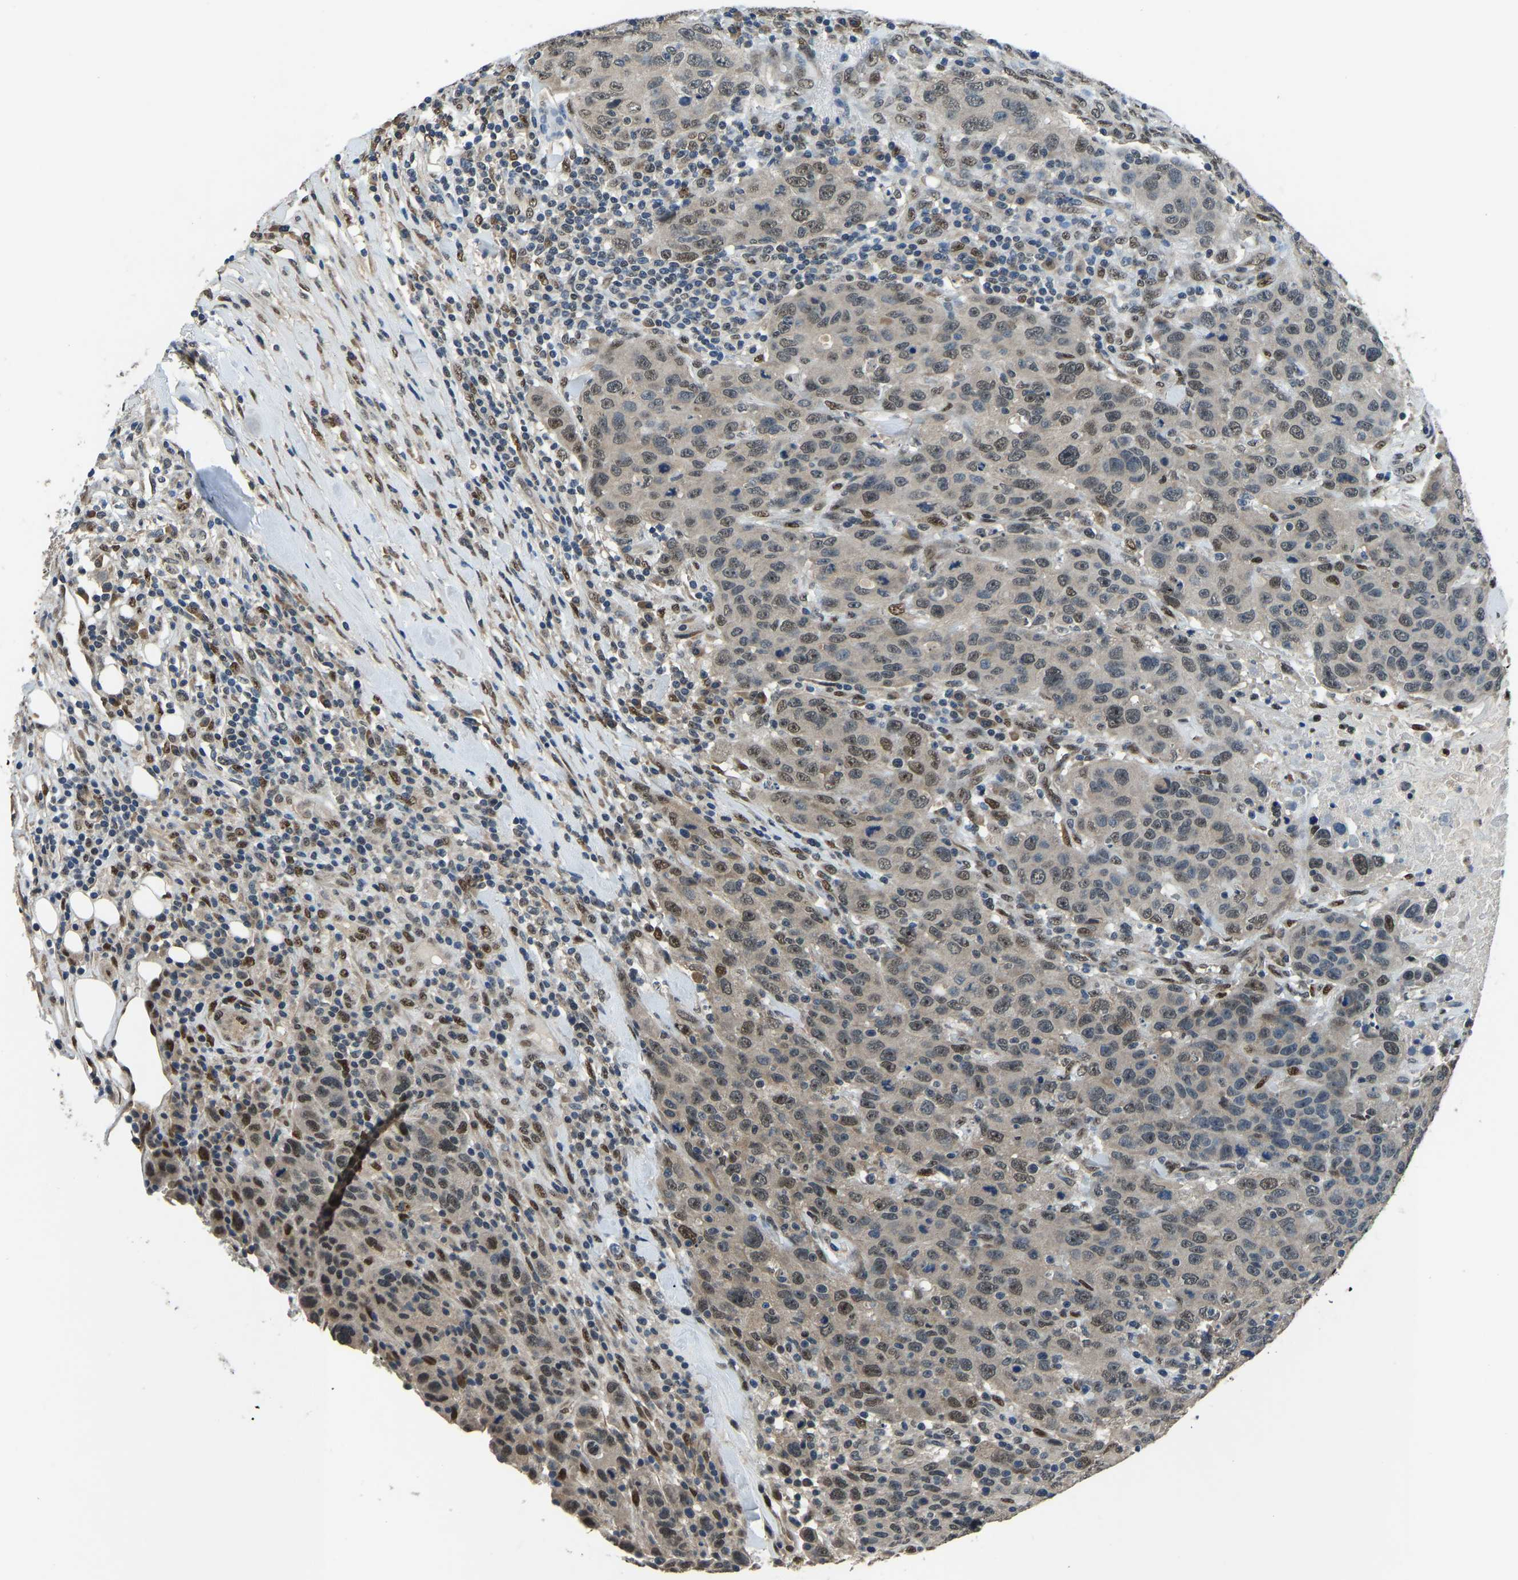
{"staining": {"intensity": "weak", "quantity": "25%-75%", "location": "nuclear"}, "tissue": "breast cancer", "cell_type": "Tumor cells", "image_type": "cancer", "snomed": [{"axis": "morphology", "description": "Duct carcinoma"}, {"axis": "topography", "description": "Breast"}], "caption": "Immunohistochemistry (IHC) histopathology image of breast cancer stained for a protein (brown), which shows low levels of weak nuclear expression in approximately 25%-75% of tumor cells.", "gene": "FOS", "patient": {"sex": "female", "age": 37}}